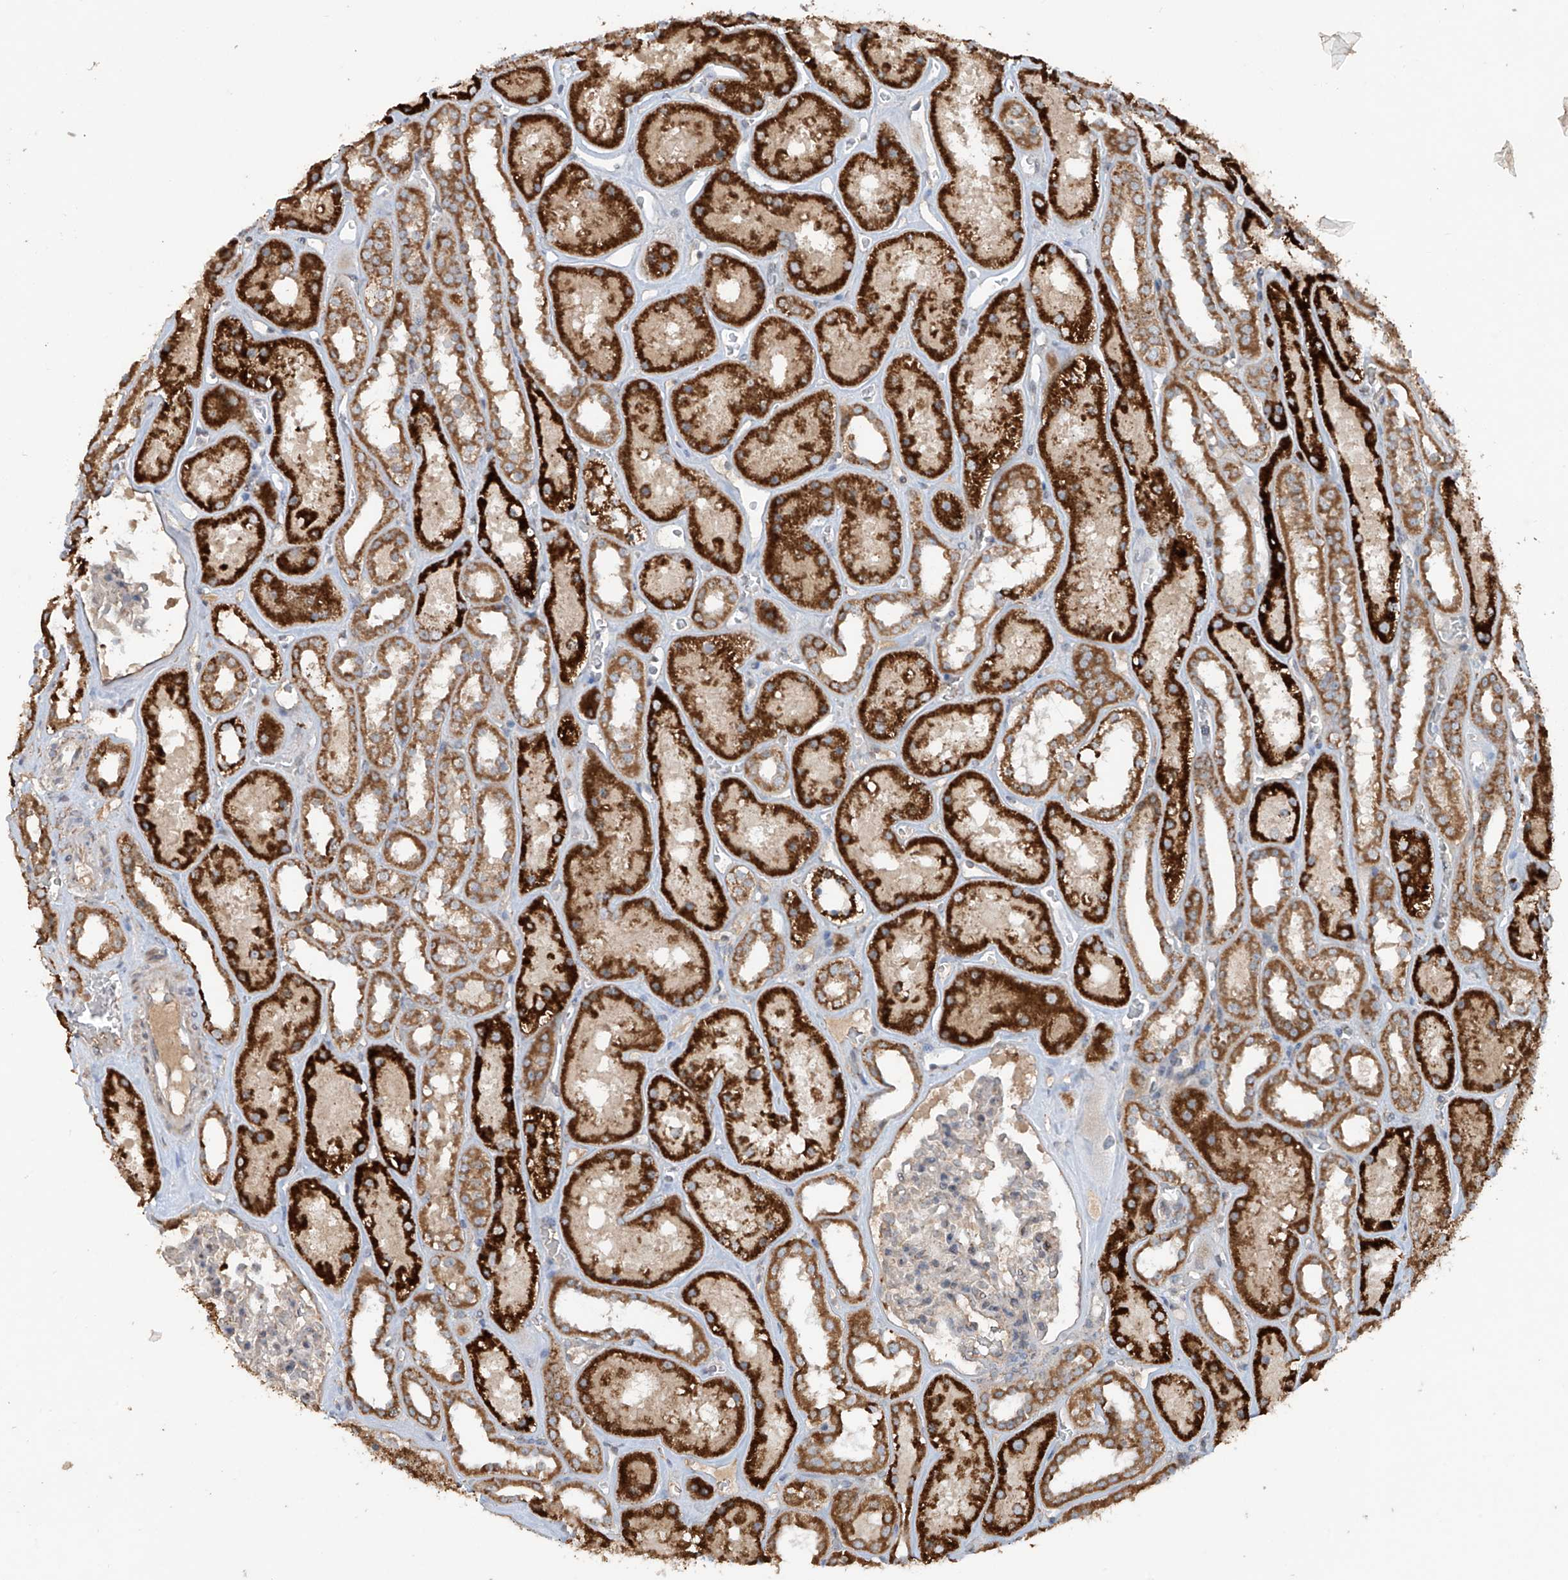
{"staining": {"intensity": "negative", "quantity": "none", "location": "none"}, "tissue": "kidney", "cell_type": "Cells in glomeruli", "image_type": "normal", "snomed": [{"axis": "morphology", "description": "Normal tissue, NOS"}, {"axis": "topography", "description": "Kidney"}], "caption": "Protein analysis of benign kidney shows no significant staining in cells in glomeruli.", "gene": "SAMD3", "patient": {"sex": "female", "age": 41}}